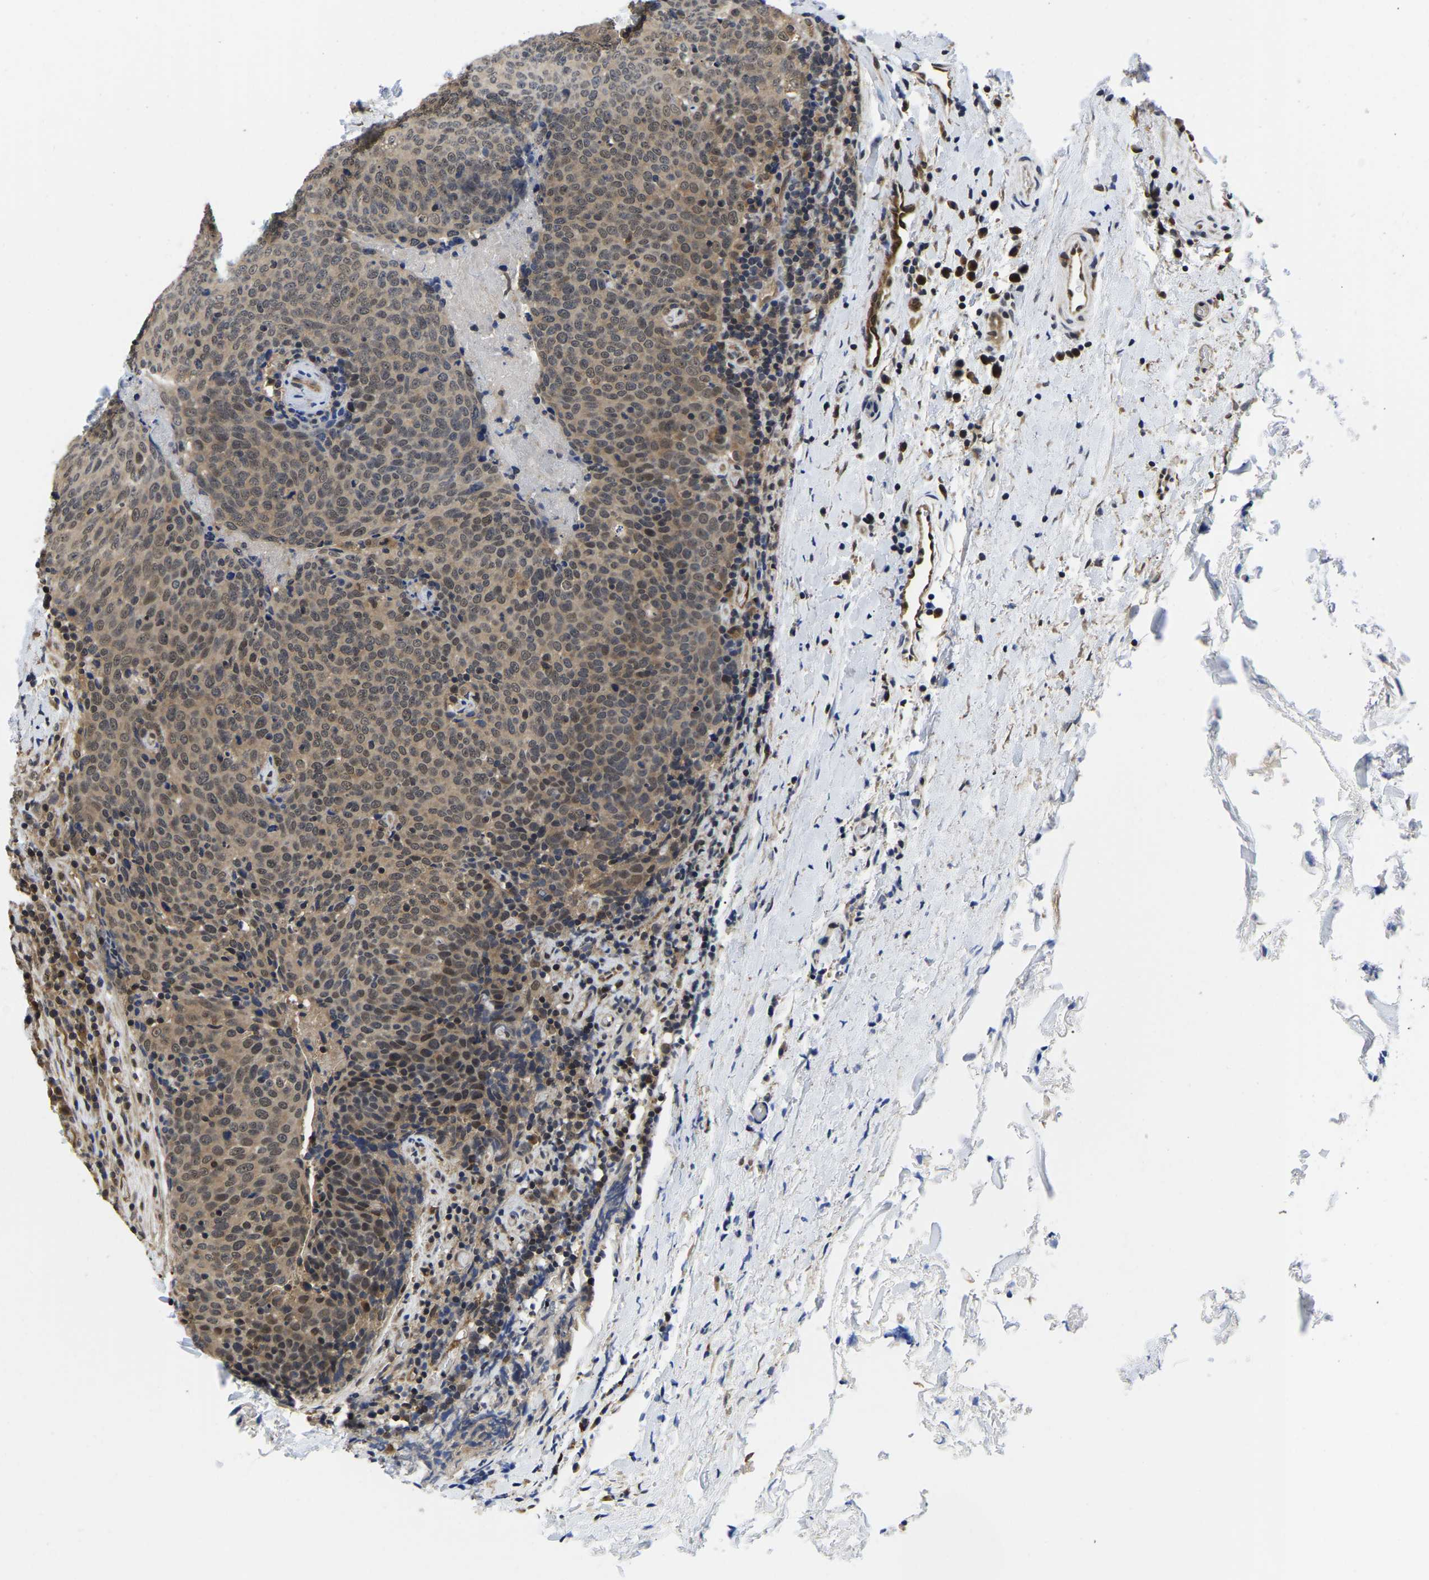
{"staining": {"intensity": "weak", "quantity": ">75%", "location": "cytoplasmic/membranous,nuclear"}, "tissue": "head and neck cancer", "cell_type": "Tumor cells", "image_type": "cancer", "snomed": [{"axis": "morphology", "description": "Squamous cell carcinoma, NOS"}, {"axis": "morphology", "description": "Squamous cell carcinoma, metastatic, NOS"}, {"axis": "topography", "description": "Lymph node"}, {"axis": "topography", "description": "Head-Neck"}], "caption": "Weak cytoplasmic/membranous and nuclear protein expression is seen in approximately >75% of tumor cells in head and neck cancer.", "gene": "MCOLN2", "patient": {"sex": "male", "age": 62}}